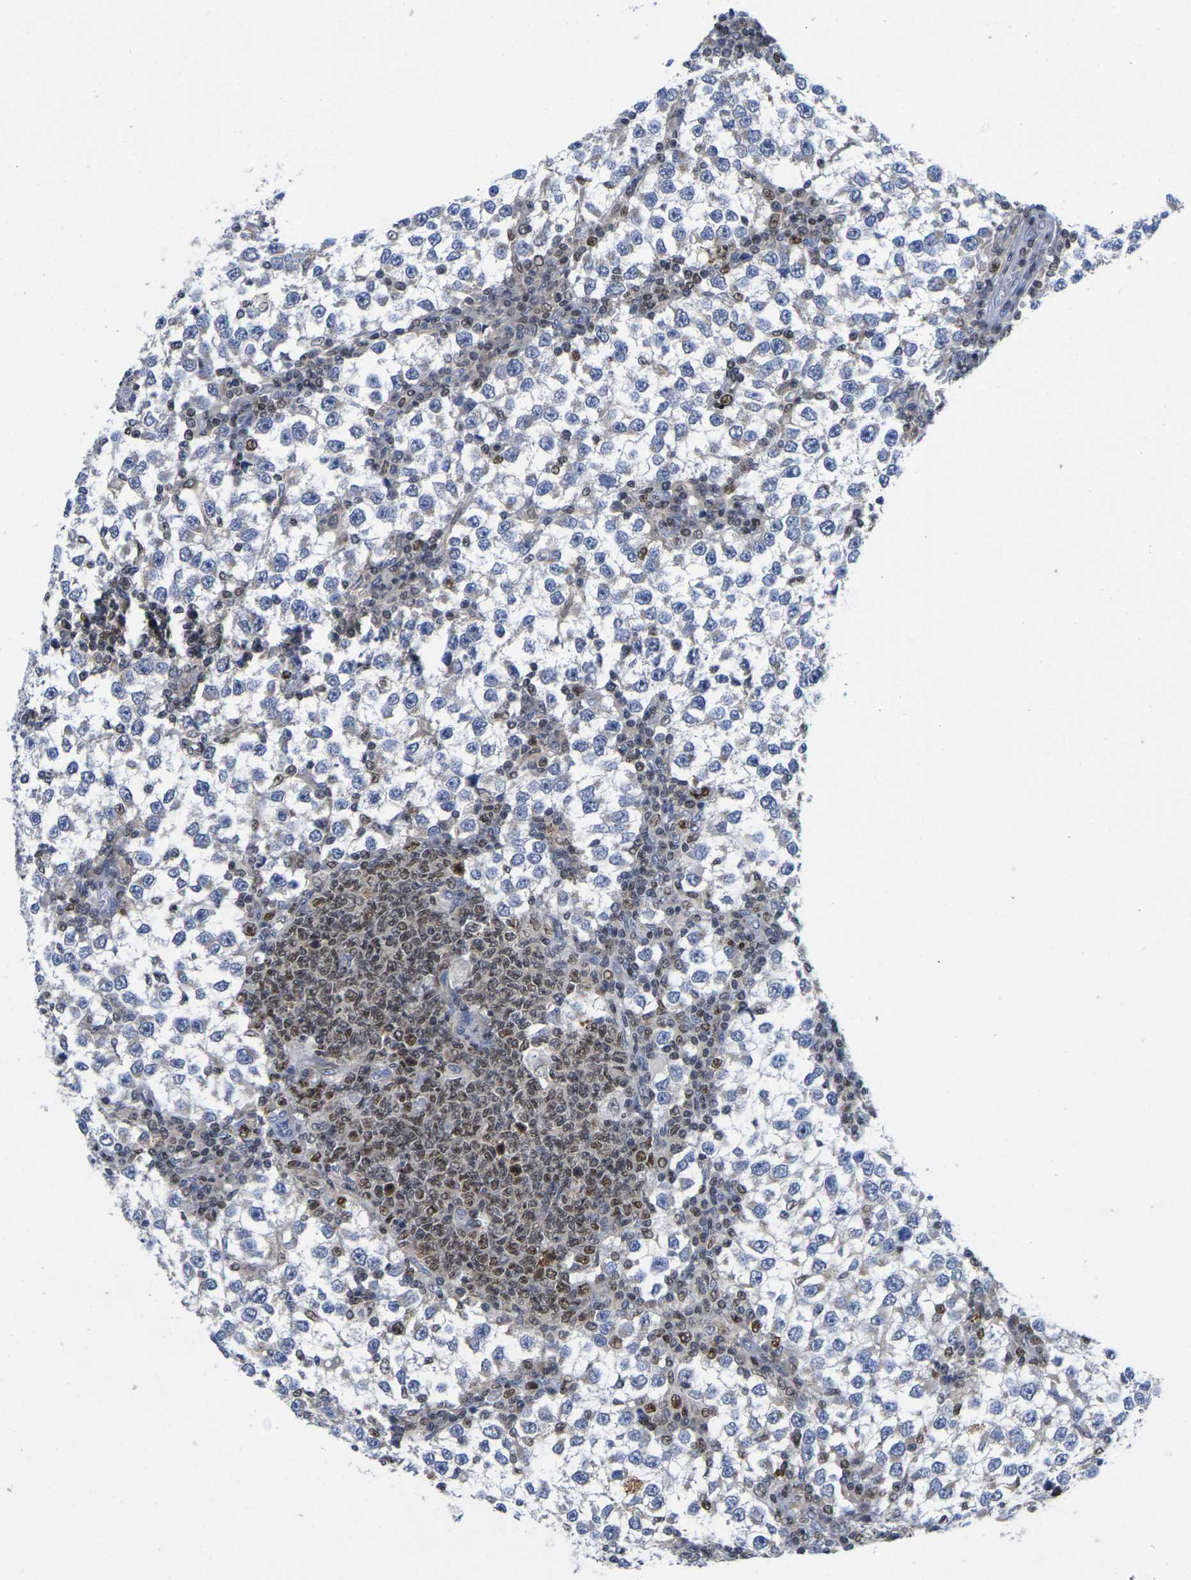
{"staining": {"intensity": "negative", "quantity": "none", "location": "none"}, "tissue": "testis cancer", "cell_type": "Tumor cells", "image_type": "cancer", "snomed": [{"axis": "morphology", "description": "Seminoma, NOS"}, {"axis": "topography", "description": "Testis"}], "caption": "Tumor cells show no significant staining in testis cancer.", "gene": "IKZF1", "patient": {"sex": "male", "age": 65}}